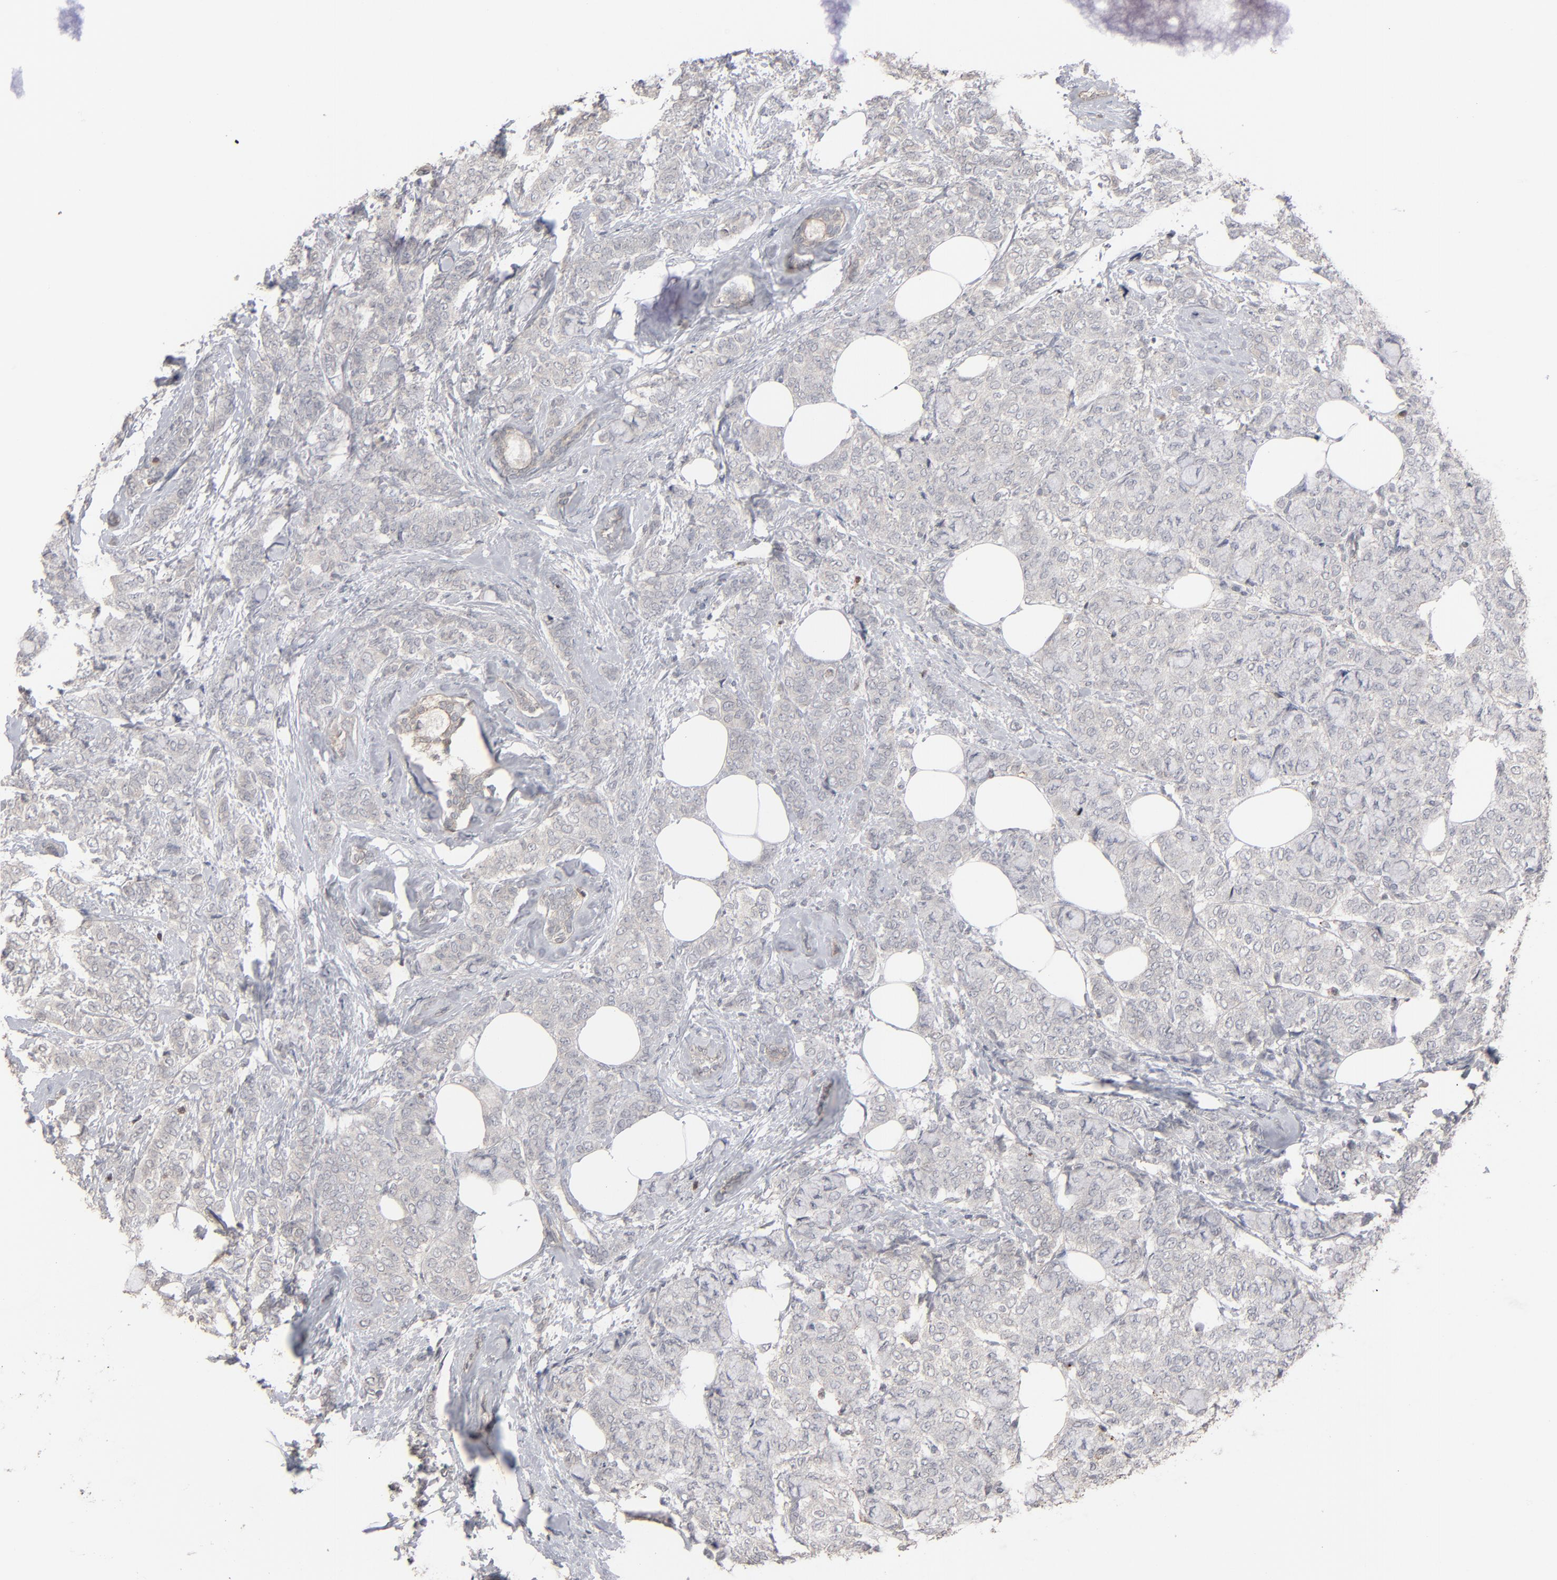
{"staining": {"intensity": "weak", "quantity": ">75%", "location": "cytoplasmic/membranous"}, "tissue": "breast cancer", "cell_type": "Tumor cells", "image_type": "cancer", "snomed": [{"axis": "morphology", "description": "Lobular carcinoma"}, {"axis": "topography", "description": "Breast"}], "caption": "Immunohistochemical staining of human breast cancer (lobular carcinoma) shows low levels of weak cytoplasmic/membranous positivity in about >75% of tumor cells. (DAB IHC, brown staining for protein, blue staining for nuclei).", "gene": "STAT4", "patient": {"sex": "female", "age": 60}}